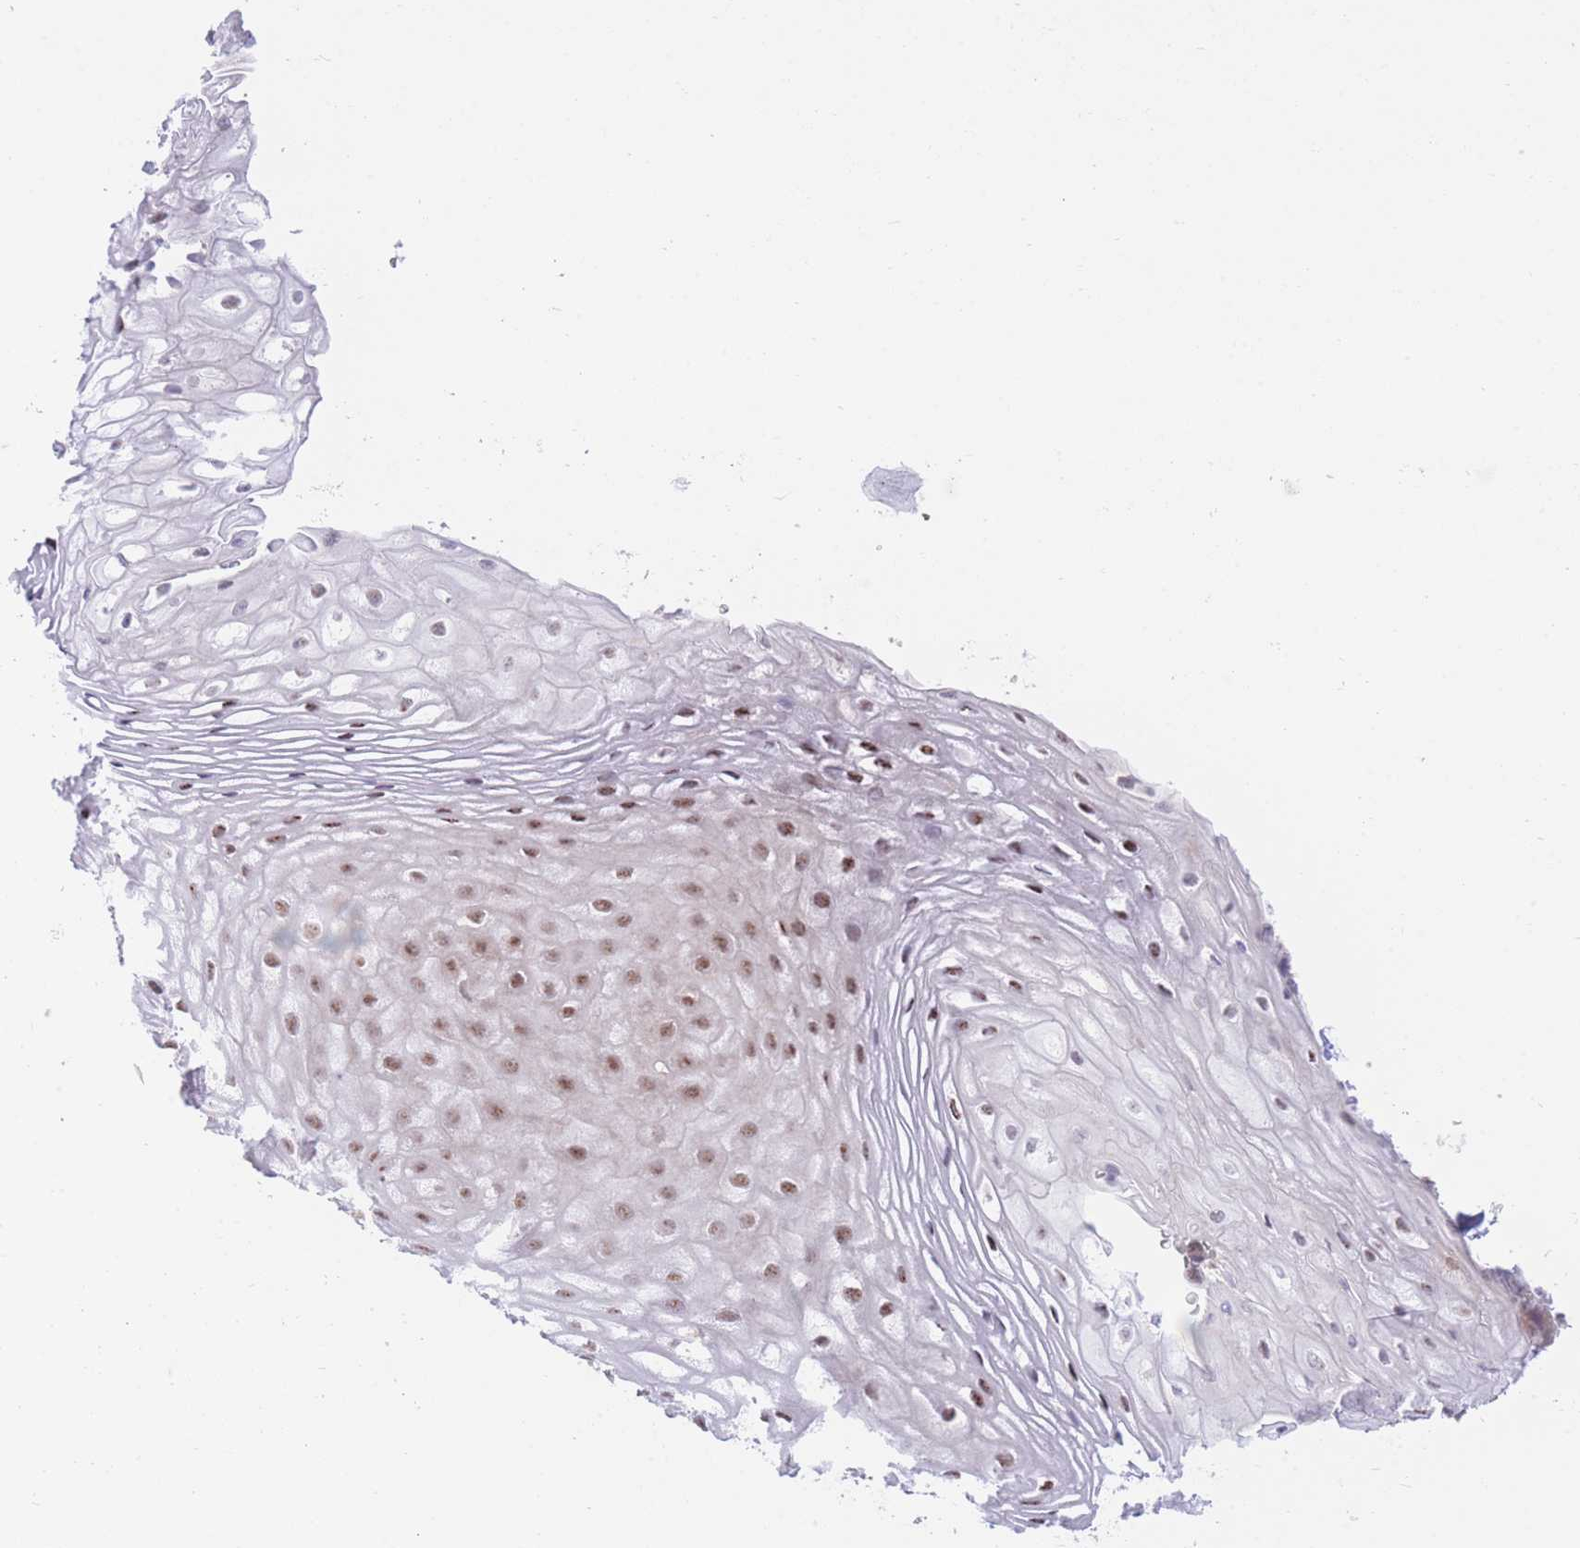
{"staining": {"intensity": "moderate", "quantity": ">75%", "location": "nuclear"}, "tissue": "vagina", "cell_type": "Squamous epithelial cells", "image_type": "normal", "snomed": [{"axis": "morphology", "description": "Normal tissue, NOS"}, {"axis": "topography", "description": "Vagina"}], "caption": "Protein expression by IHC exhibits moderate nuclear staining in approximately >75% of squamous epithelial cells in benign vagina. (IHC, brightfield microscopy, high magnification).", "gene": "PCIF1", "patient": {"sex": "female", "age": 60}}